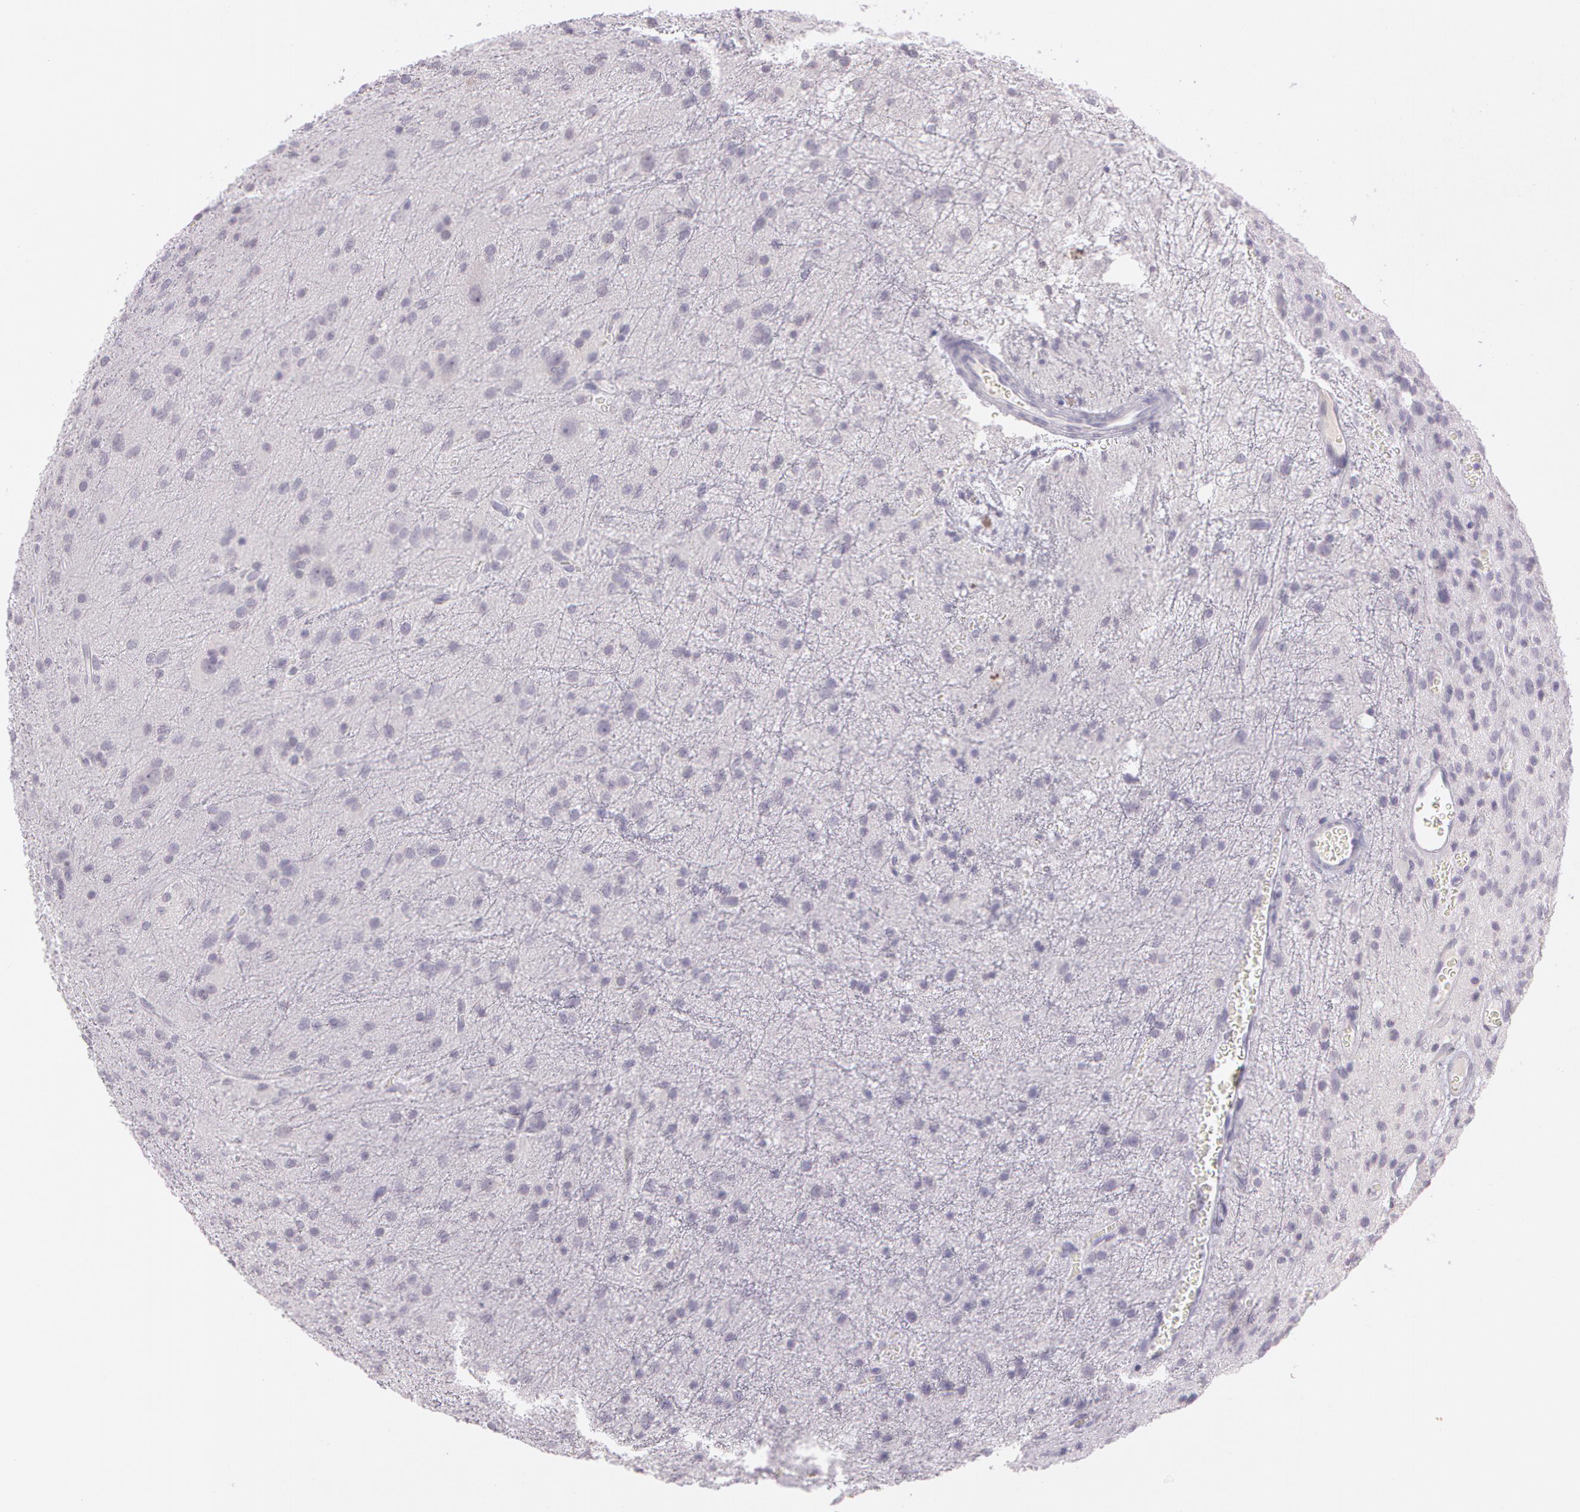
{"staining": {"intensity": "negative", "quantity": "none", "location": "none"}, "tissue": "glioma", "cell_type": "Tumor cells", "image_type": "cancer", "snomed": [{"axis": "morphology", "description": "Glioma, malignant, Low grade"}, {"axis": "topography", "description": "Brain"}], "caption": "Immunohistochemistry (IHC) image of neoplastic tissue: human malignant glioma (low-grade) stained with DAB reveals no significant protein expression in tumor cells.", "gene": "OTC", "patient": {"sex": "female", "age": 15}}